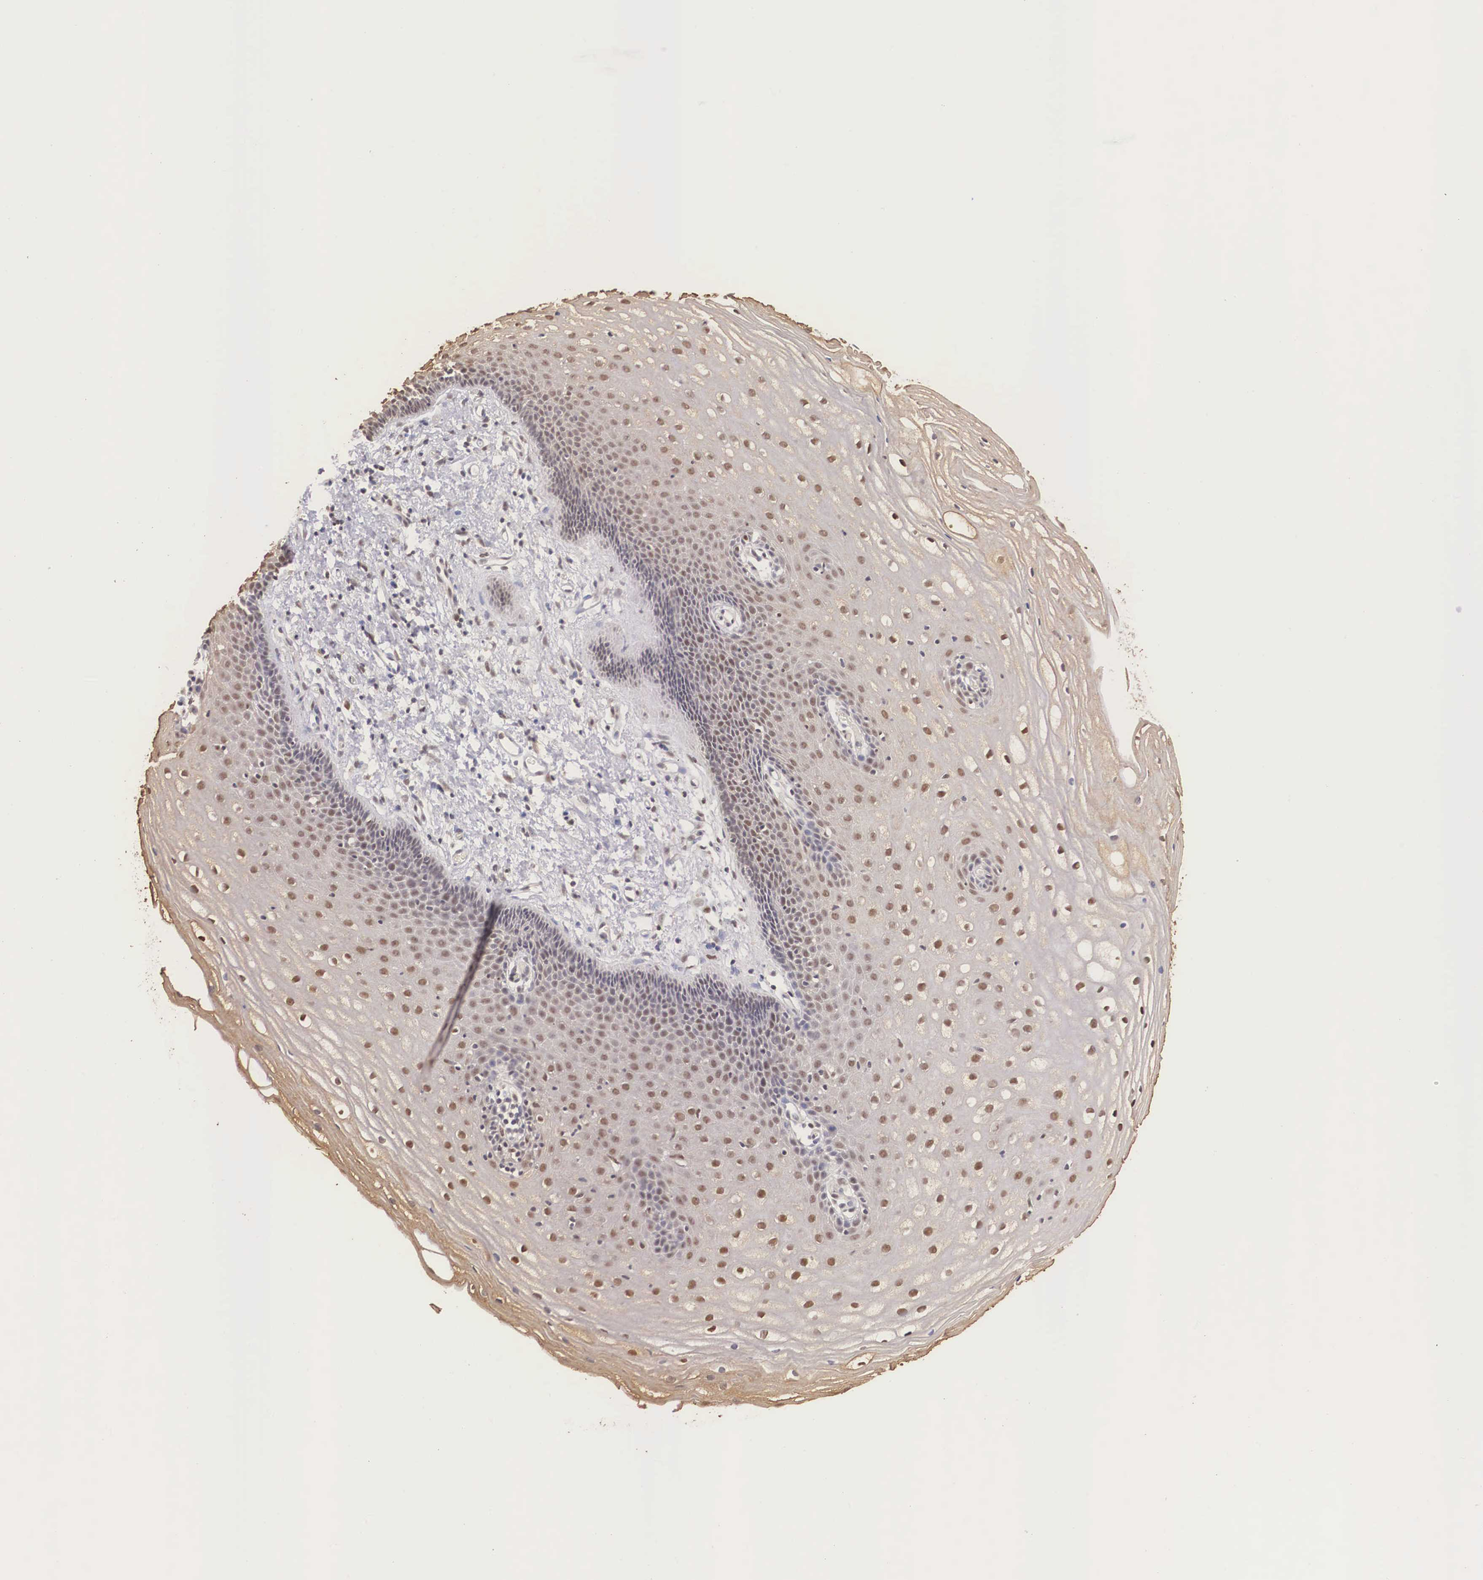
{"staining": {"intensity": "weak", "quantity": ">75%", "location": "nuclear"}, "tissue": "cervix", "cell_type": "Glandular cells", "image_type": "normal", "snomed": [{"axis": "morphology", "description": "Normal tissue, NOS"}, {"axis": "topography", "description": "Cervix"}], "caption": "IHC image of unremarkable cervix: human cervix stained using immunohistochemistry shows low levels of weak protein expression localized specifically in the nuclear of glandular cells, appearing as a nuclear brown color.", "gene": "ZNF275", "patient": {"sex": "female", "age": 53}}